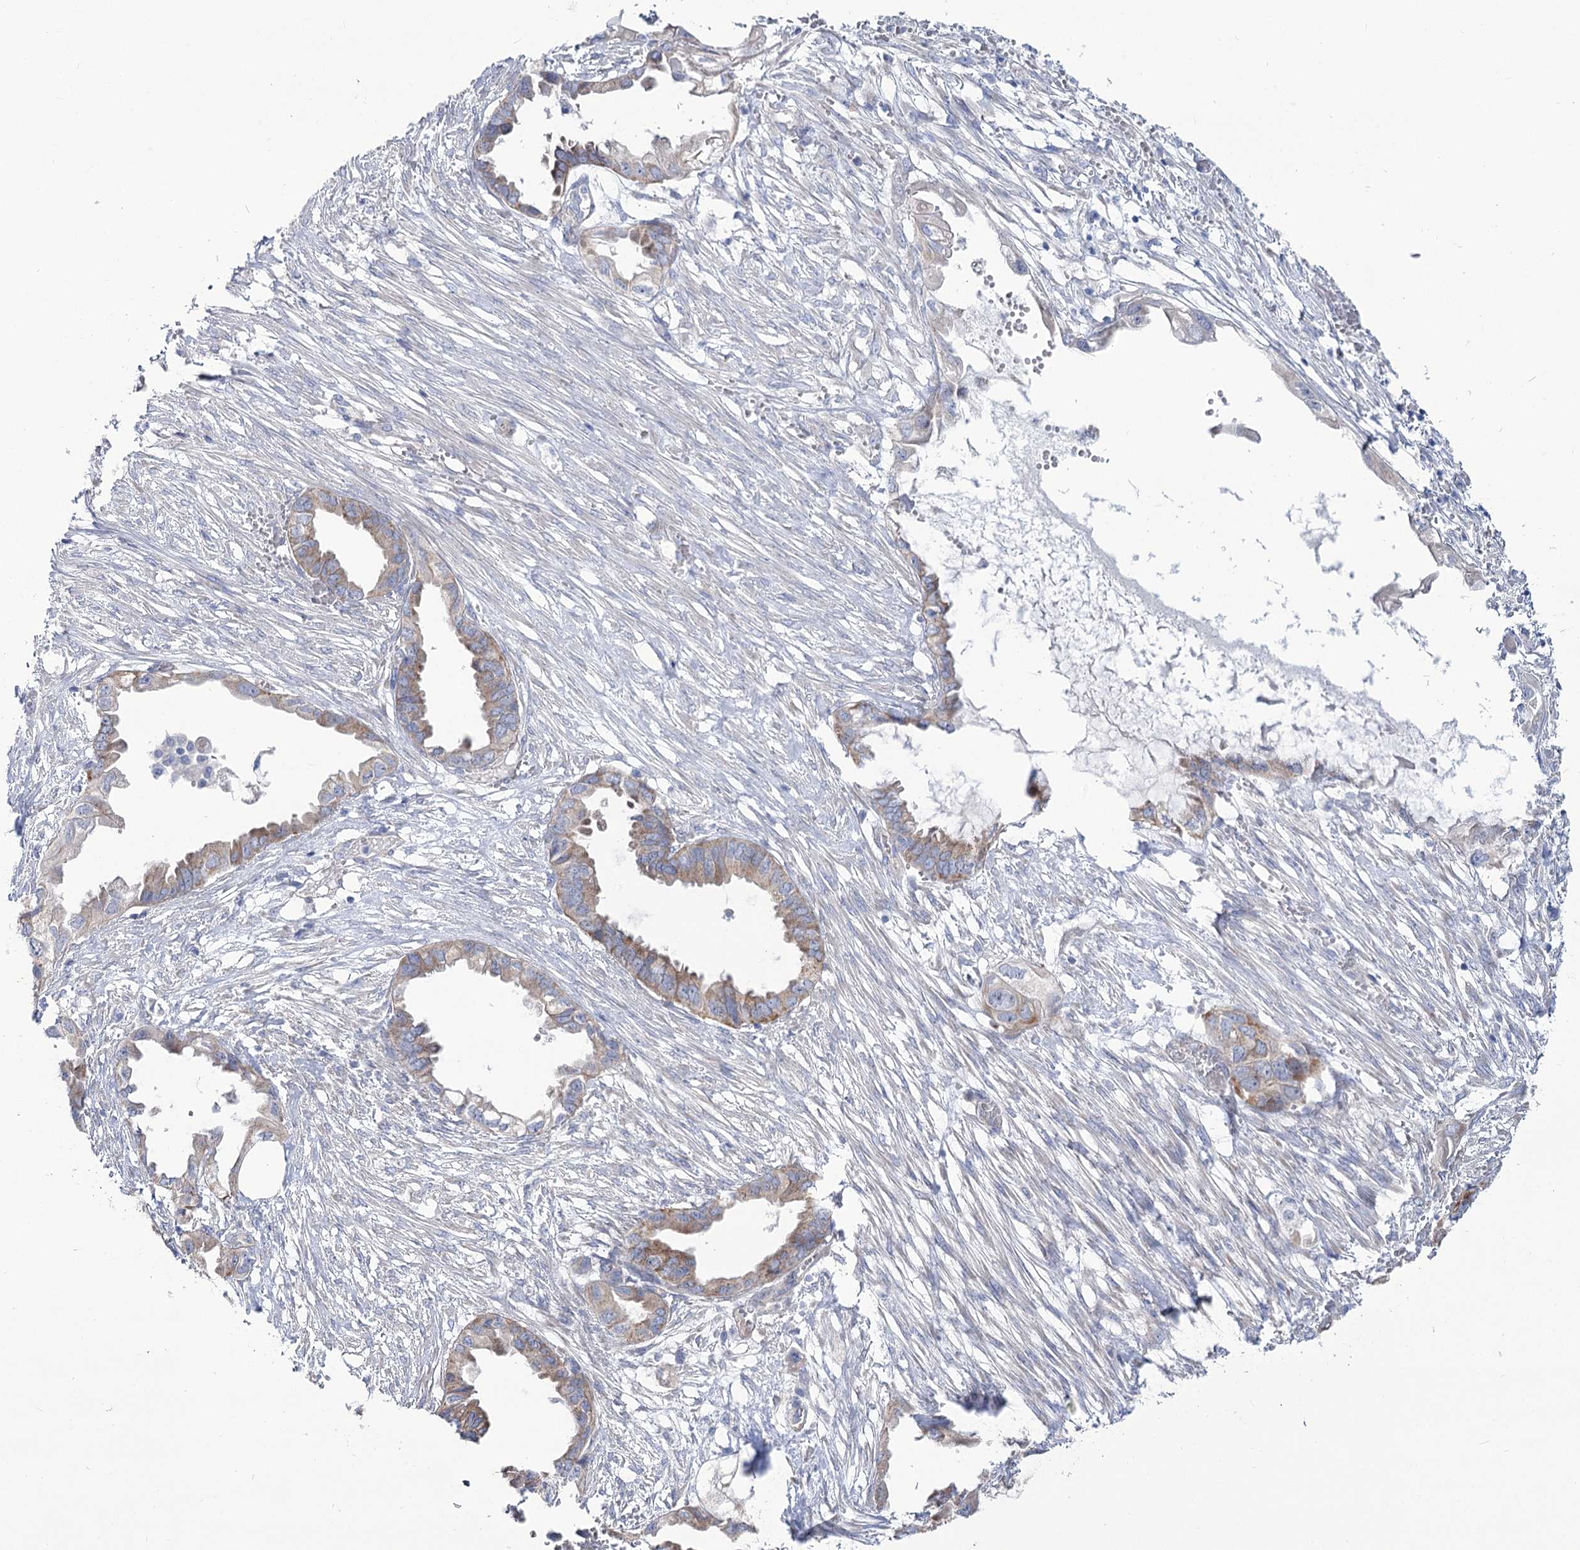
{"staining": {"intensity": "weak", "quantity": ">75%", "location": "cytoplasmic/membranous"}, "tissue": "endometrial cancer", "cell_type": "Tumor cells", "image_type": "cancer", "snomed": [{"axis": "morphology", "description": "Adenocarcinoma, NOS"}, {"axis": "morphology", "description": "Adenocarcinoma, metastatic, NOS"}, {"axis": "topography", "description": "Adipose tissue"}, {"axis": "topography", "description": "Endometrium"}], "caption": "Brown immunohistochemical staining in human endometrial cancer (adenocarcinoma) displays weak cytoplasmic/membranous positivity in about >75% of tumor cells.", "gene": "SUOX", "patient": {"sex": "female", "age": 67}}